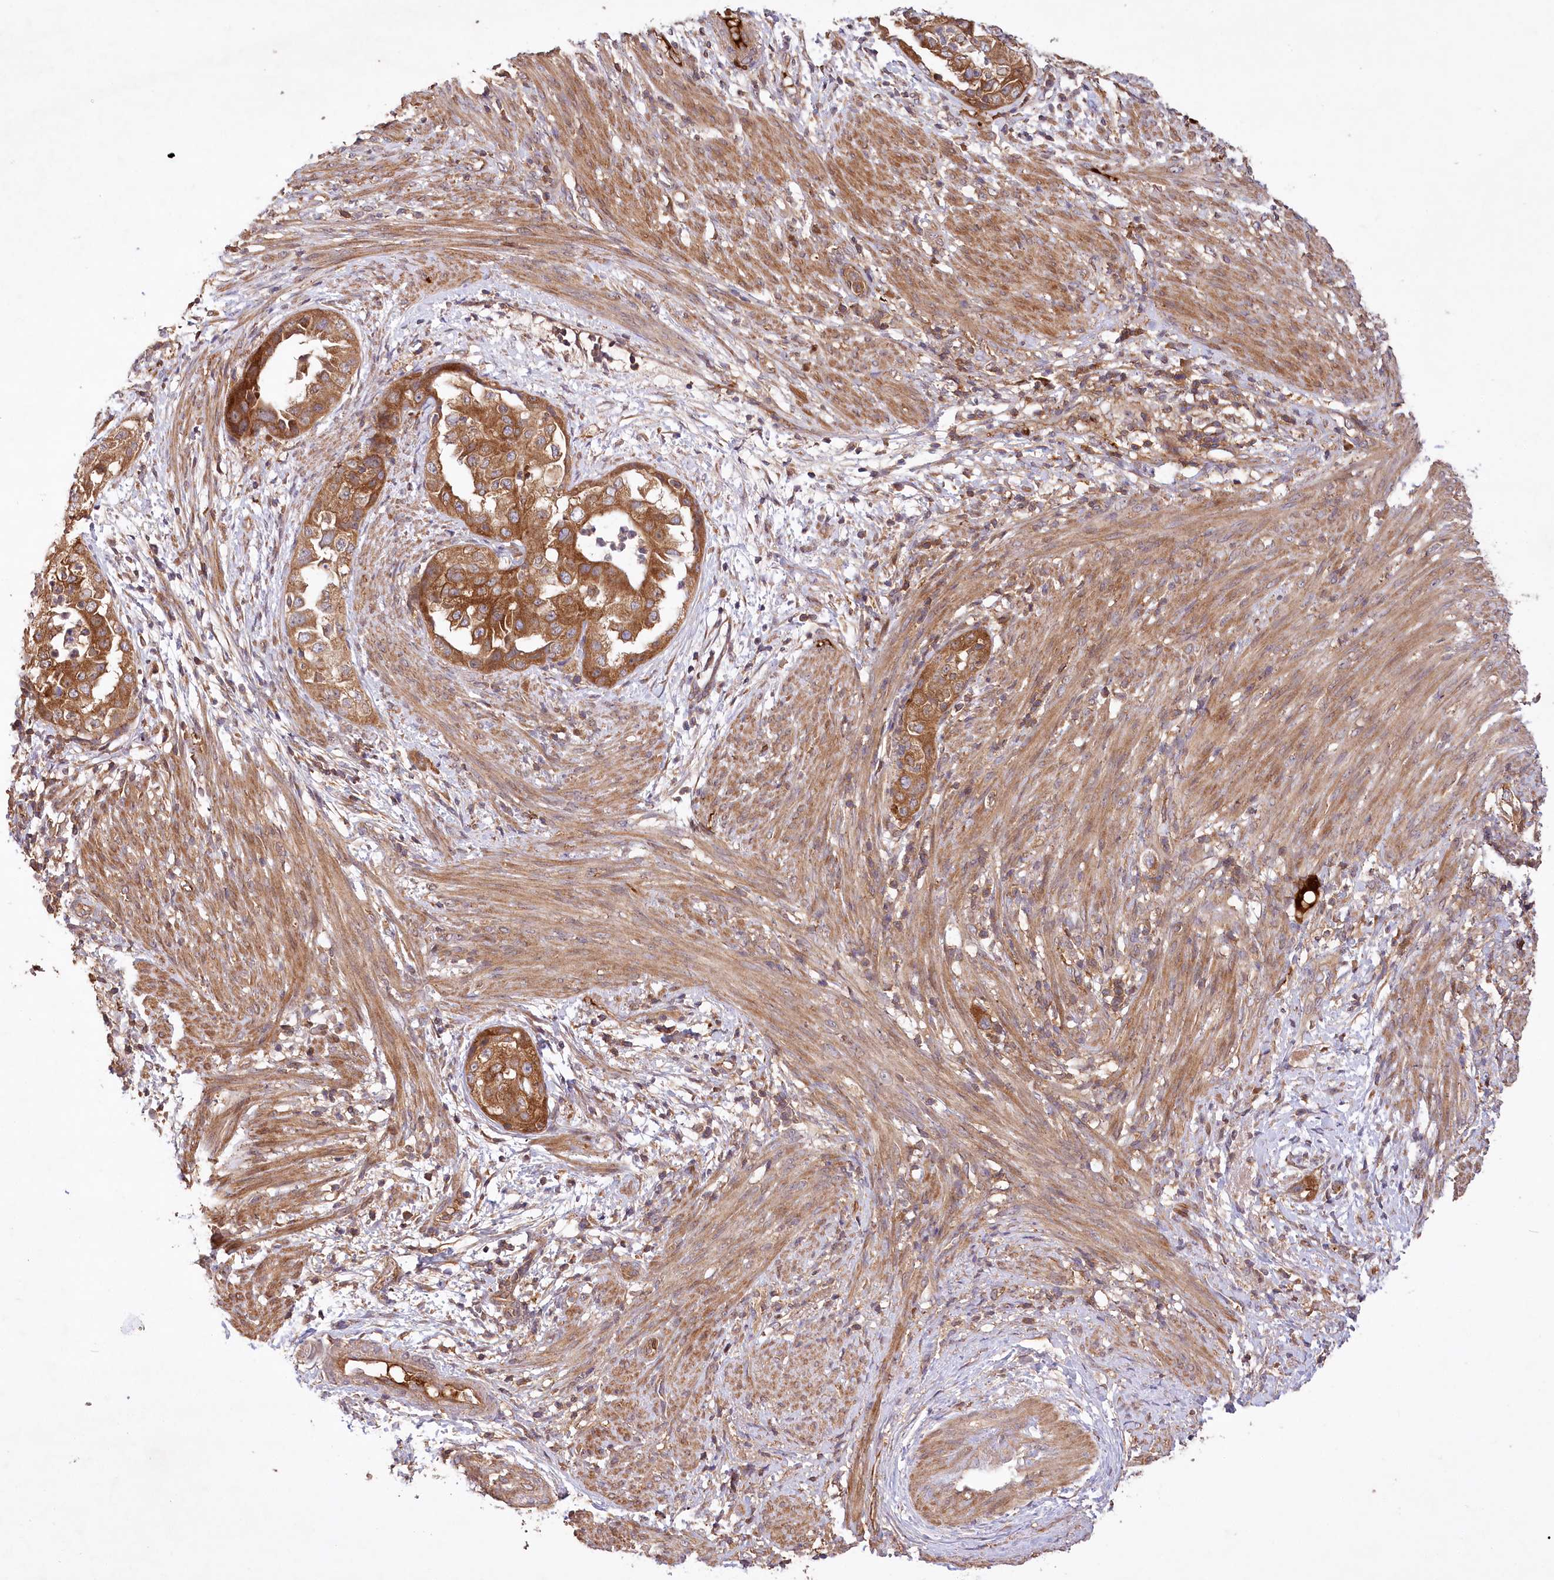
{"staining": {"intensity": "strong", "quantity": ">75%", "location": "cytoplasmic/membranous"}, "tissue": "endometrial cancer", "cell_type": "Tumor cells", "image_type": "cancer", "snomed": [{"axis": "morphology", "description": "Adenocarcinoma, NOS"}, {"axis": "topography", "description": "Endometrium"}], "caption": "Immunohistochemical staining of endometrial cancer displays high levels of strong cytoplasmic/membranous expression in approximately >75% of tumor cells.", "gene": "LSS", "patient": {"sex": "female", "age": 85}}